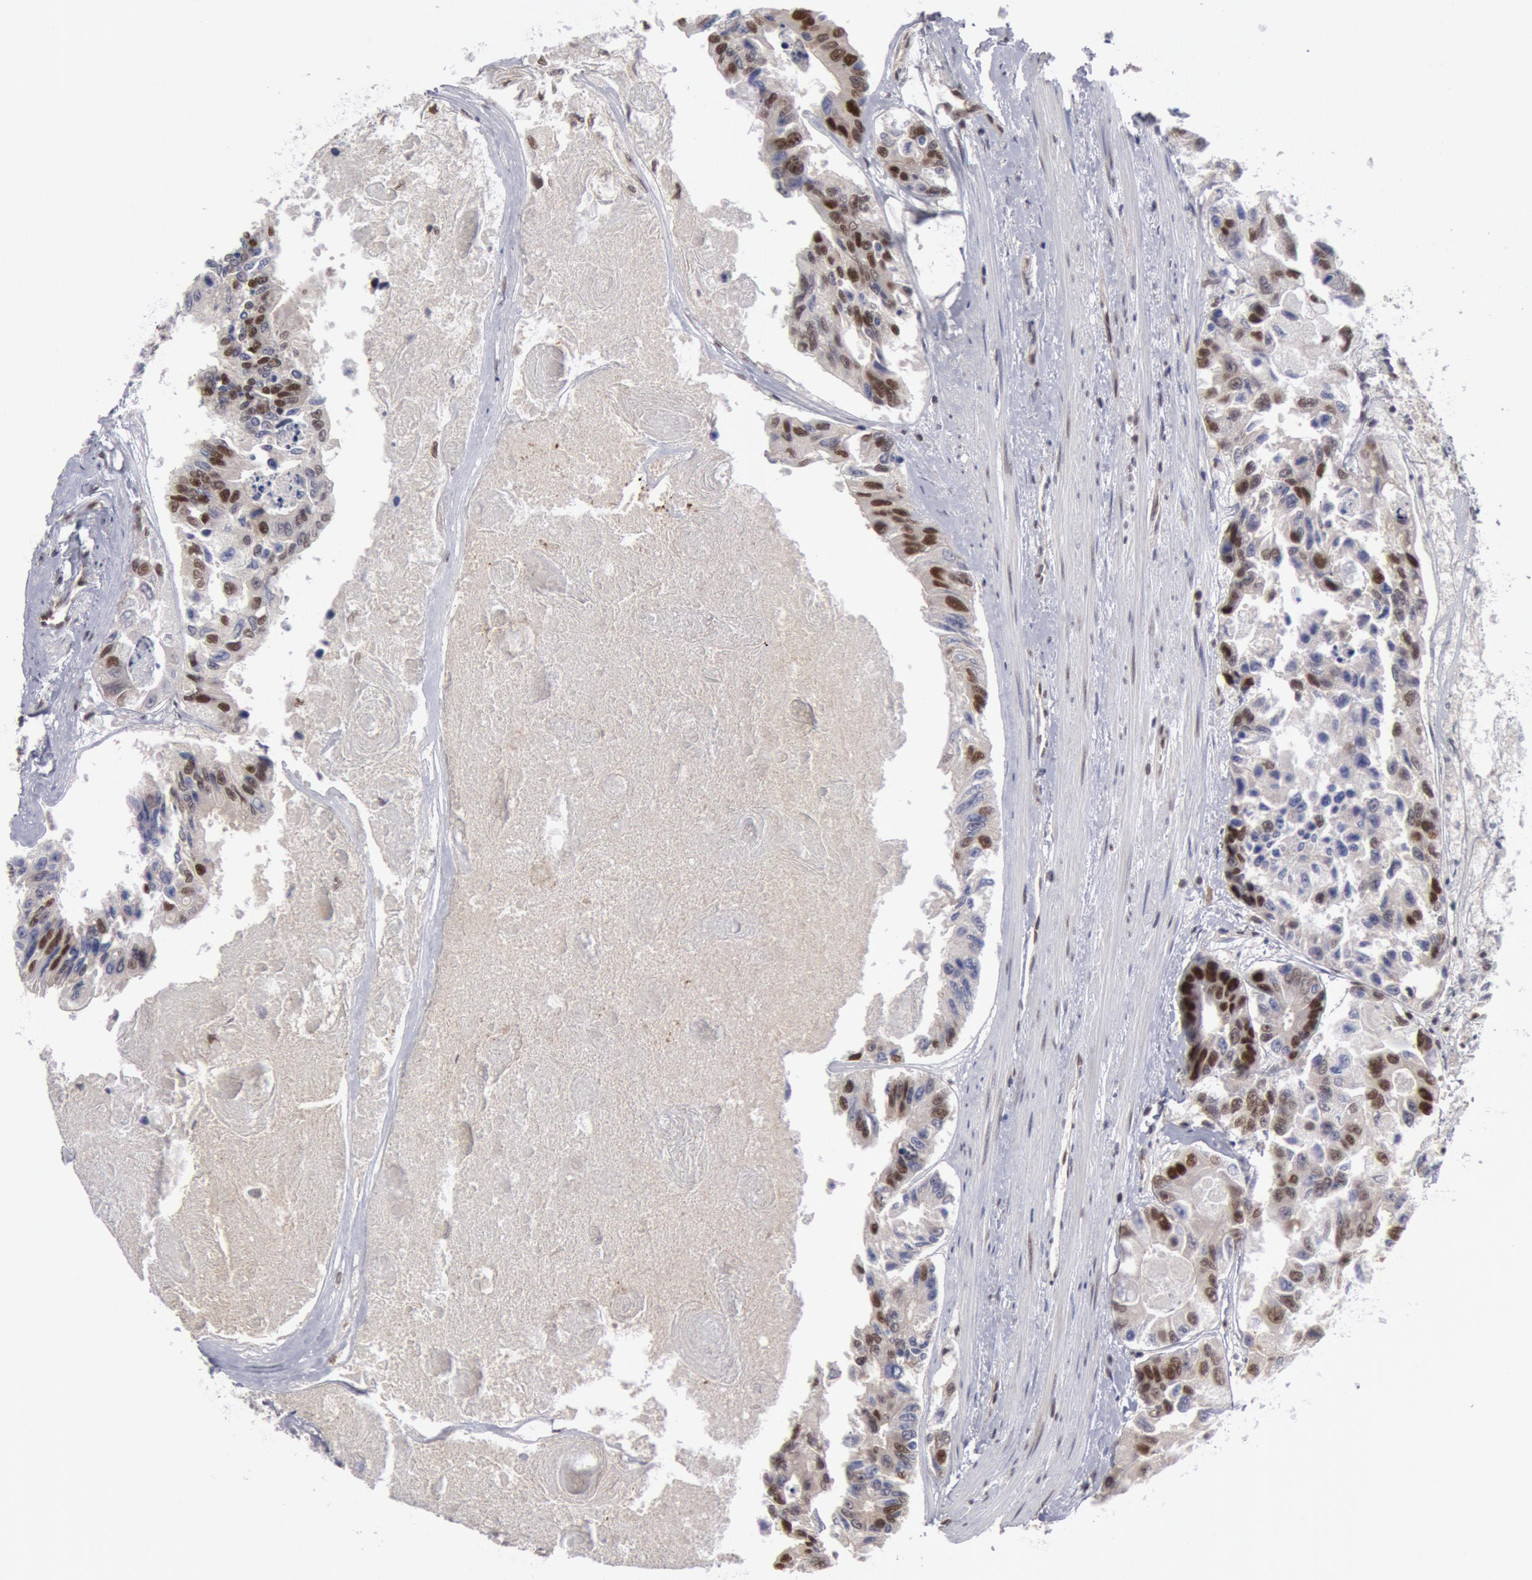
{"staining": {"intensity": "moderate", "quantity": ">75%", "location": "nuclear"}, "tissue": "colorectal cancer", "cell_type": "Tumor cells", "image_type": "cancer", "snomed": [{"axis": "morphology", "description": "Adenocarcinoma, NOS"}, {"axis": "topography", "description": "Colon"}], "caption": "Colorectal adenocarcinoma stained with IHC demonstrates moderate nuclear expression in about >75% of tumor cells.", "gene": "PPP4R3B", "patient": {"sex": "female", "age": 86}}